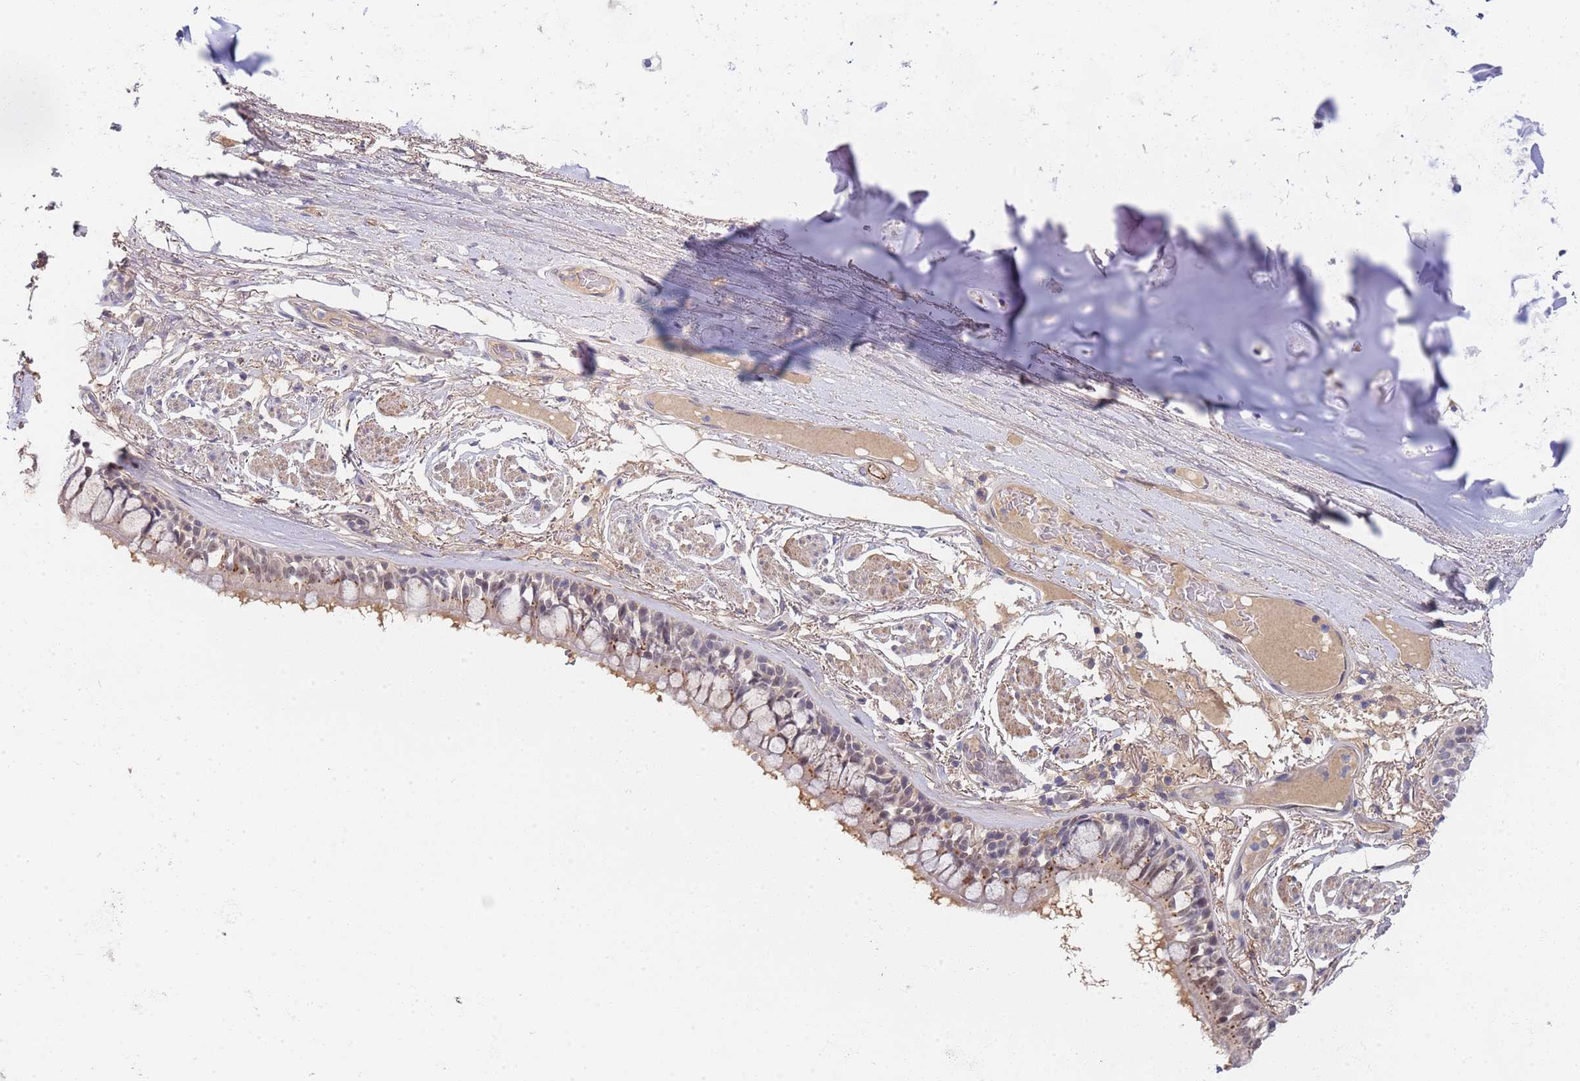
{"staining": {"intensity": "moderate", "quantity": "<25%", "location": "cytoplasmic/membranous"}, "tissue": "bronchus", "cell_type": "Respiratory epithelial cells", "image_type": "normal", "snomed": [{"axis": "morphology", "description": "Normal tissue, NOS"}, {"axis": "topography", "description": "Bronchus"}], "caption": "Protein staining of unremarkable bronchus reveals moderate cytoplasmic/membranous expression in about <25% of respiratory epithelial cells.", "gene": "B4GALT4", "patient": {"sex": "male", "age": 70}}